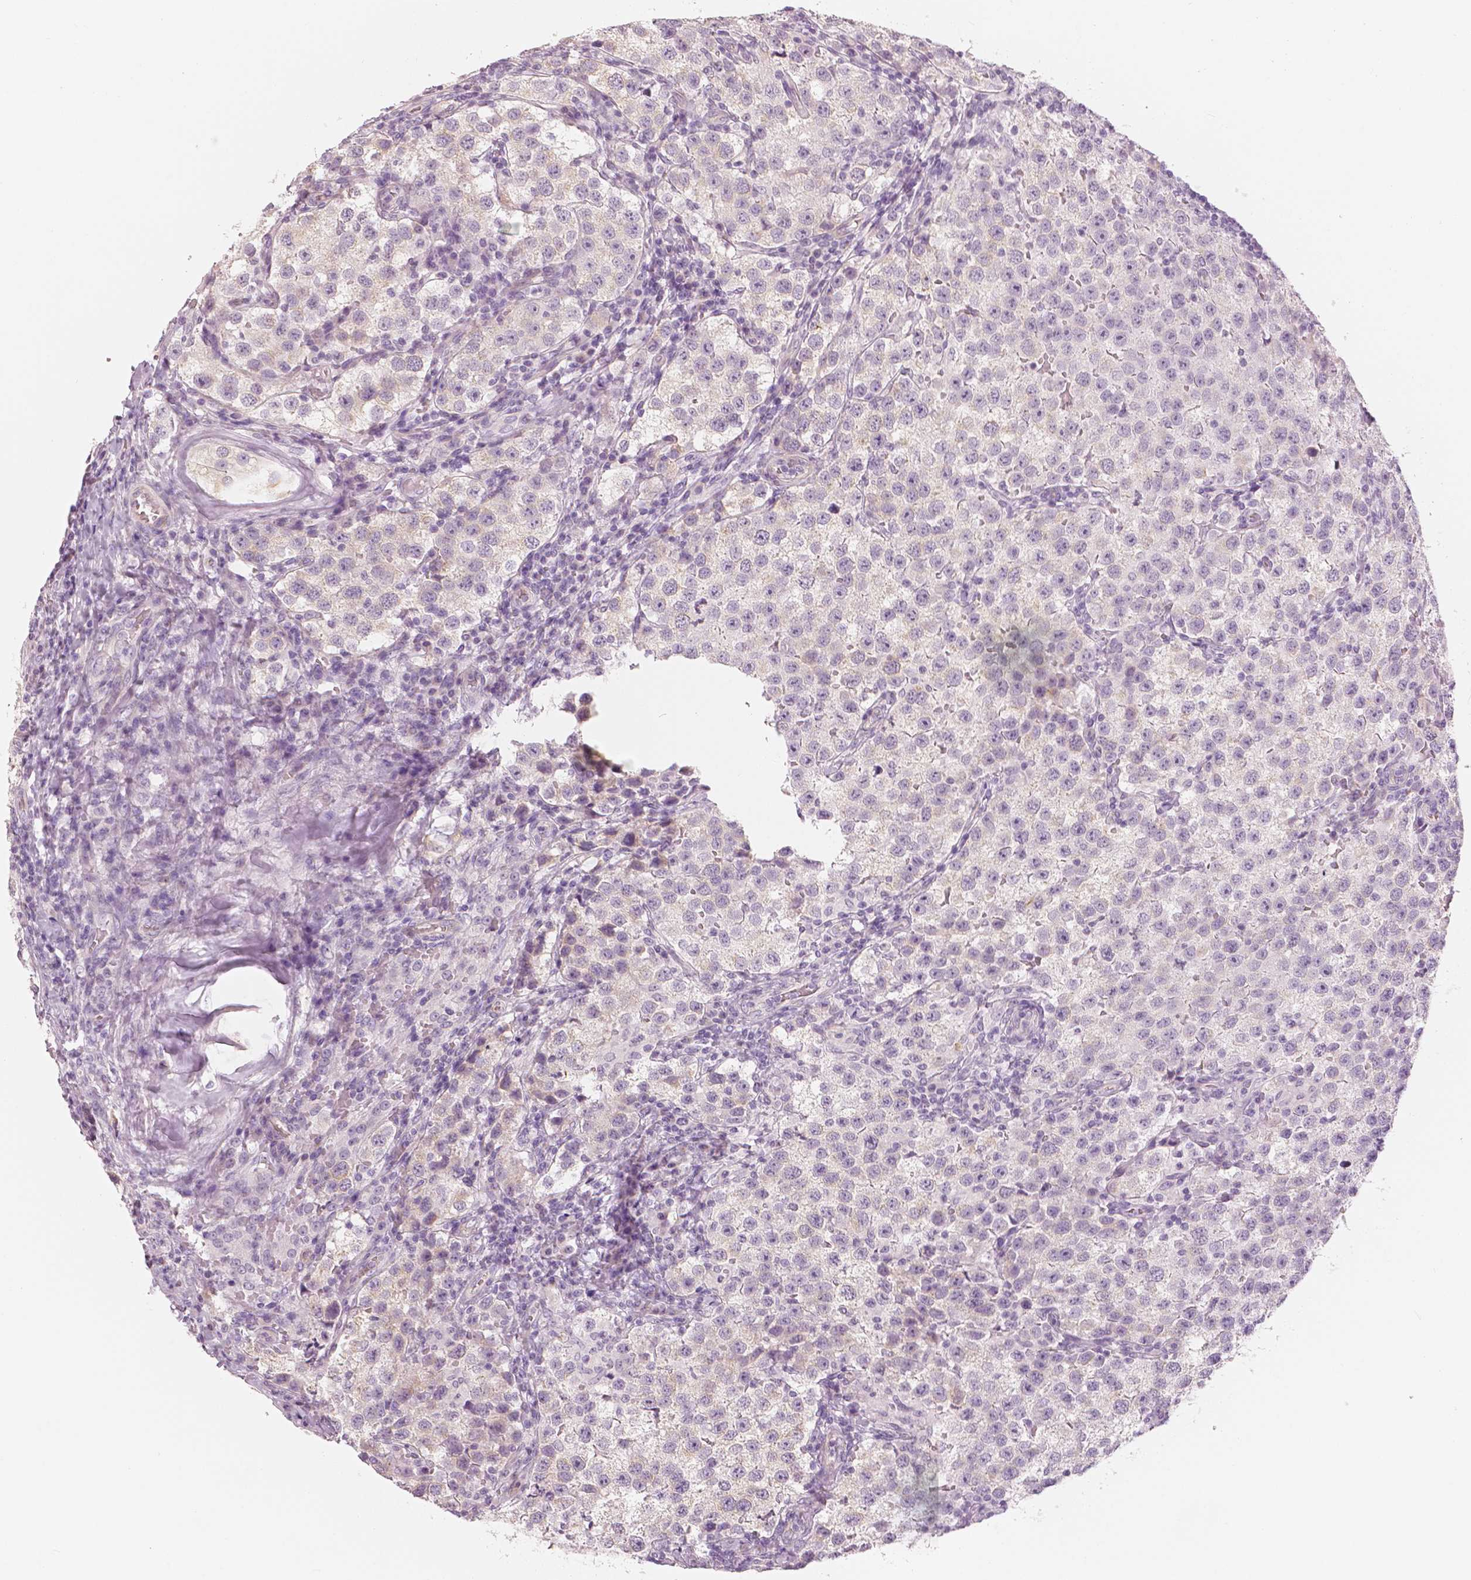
{"staining": {"intensity": "negative", "quantity": "none", "location": "none"}, "tissue": "testis cancer", "cell_type": "Tumor cells", "image_type": "cancer", "snomed": [{"axis": "morphology", "description": "Seminoma, NOS"}, {"axis": "topography", "description": "Testis"}], "caption": "Protein analysis of testis cancer (seminoma) reveals no significant expression in tumor cells.", "gene": "SLC24A1", "patient": {"sex": "male", "age": 37}}